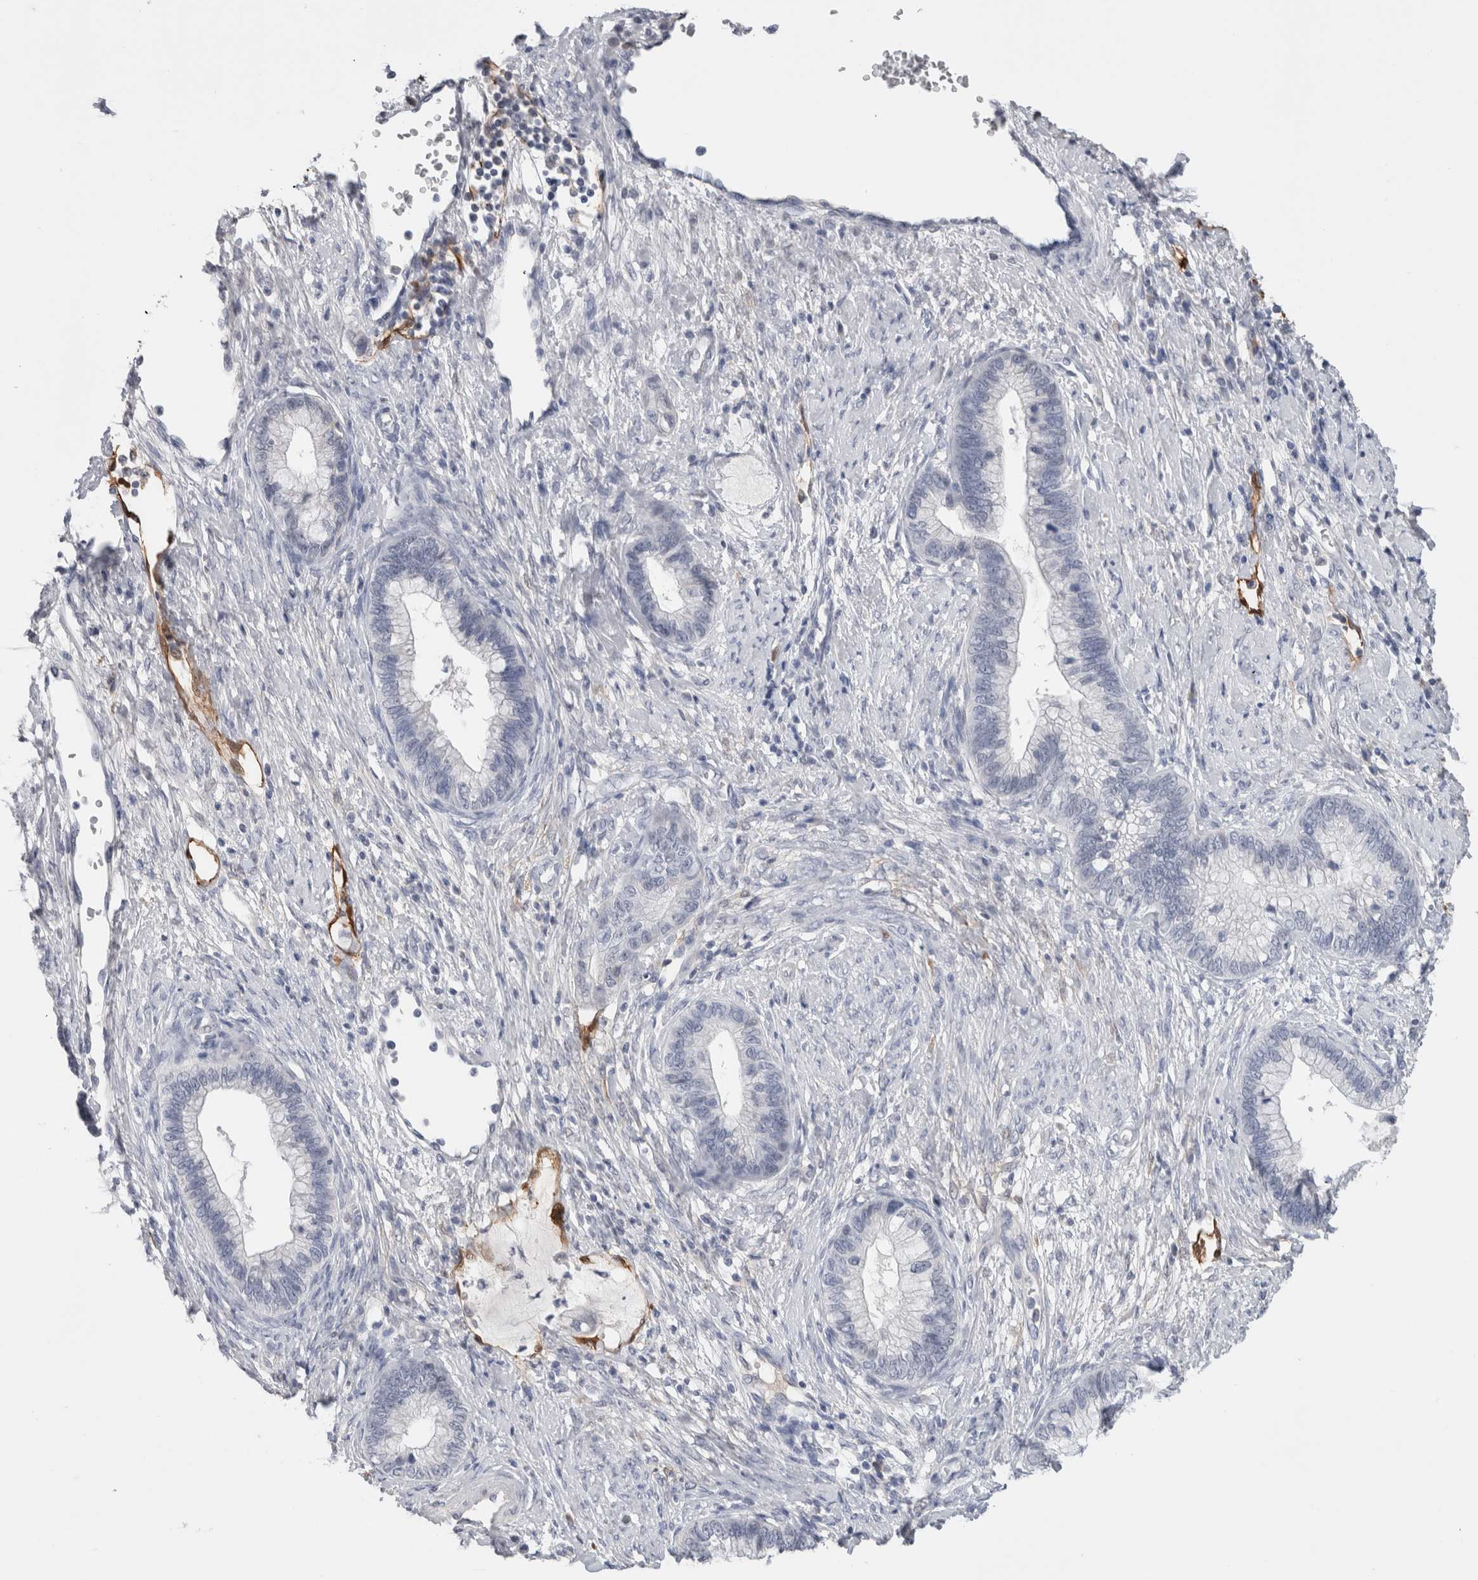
{"staining": {"intensity": "negative", "quantity": "none", "location": "none"}, "tissue": "cervical cancer", "cell_type": "Tumor cells", "image_type": "cancer", "snomed": [{"axis": "morphology", "description": "Adenocarcinoma, NOS"}, {"axis": "topography", "description": "Cervix"}], "caption": "Human adenocarcinoma (cervical) stained for a protein using immunohistochemistry (IHC) reveals no expression in tumor cells.", "gene": "FABP4", "patient": {"sex": "female", "age": 44}}